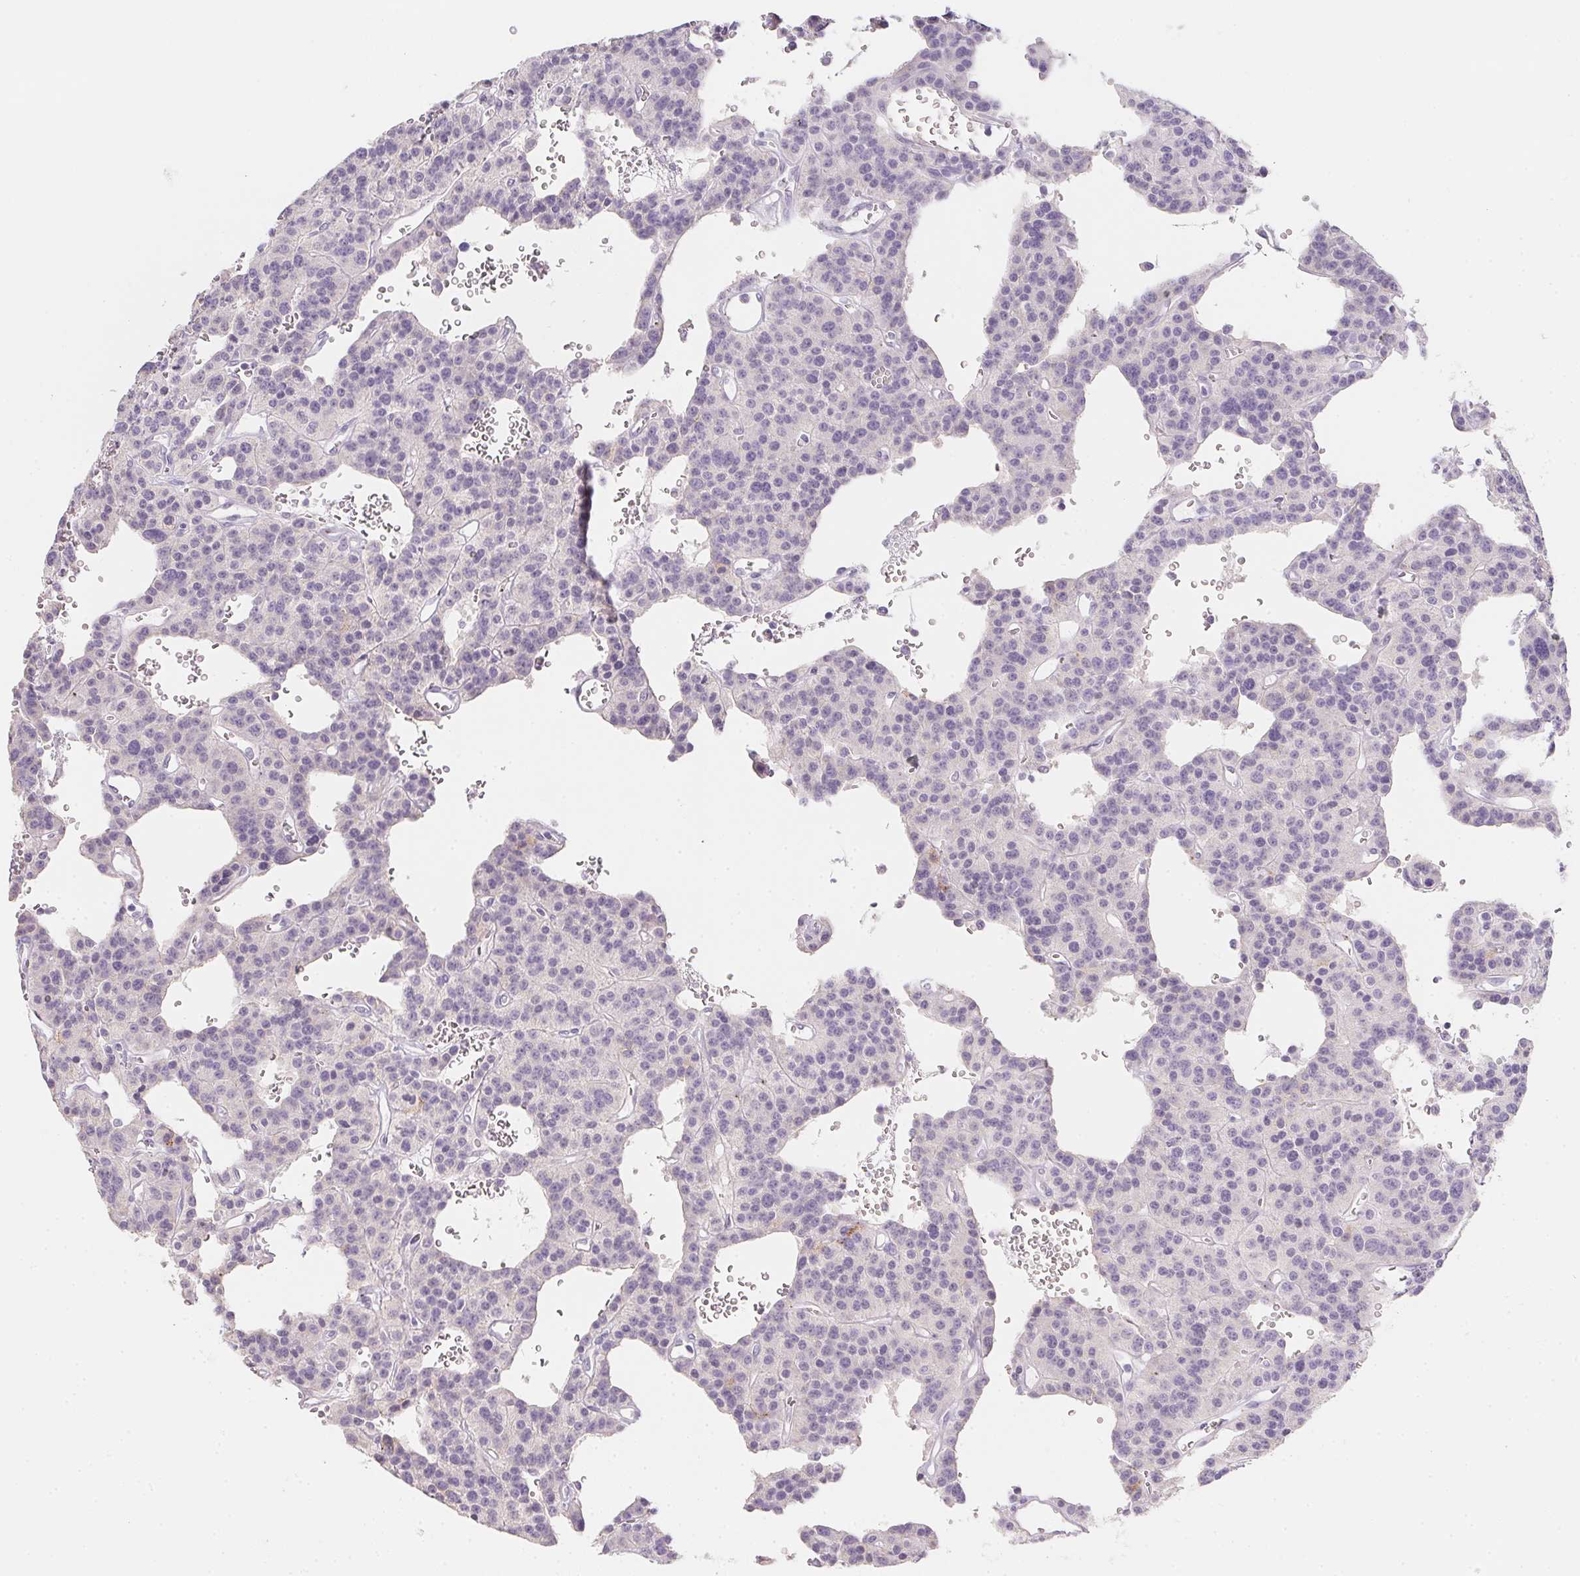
{"staining": {"intensity": "negative", "quantity": "none", "location": "none"}, "tissue": "carcinoid", "cell_type": "Tumor cells", "image_type": "cancer", "snomed": [{"axis": "morphology", "description": "Carcinoid, malignant, NOS"}, {"axis": "topography", "description": "Lung"}], "caption": "Immunohistochemistry image of carcinoid stained for a protein (brown), which exhibits no staining in tumor cells. The staining is performed using DAB (3,3'-diaminobenzidine) brown chromogen with nuclei counter-stained in using hematoxylin.", "gene": "MYL4", "patient": {"sex": "female", "age": 71}}